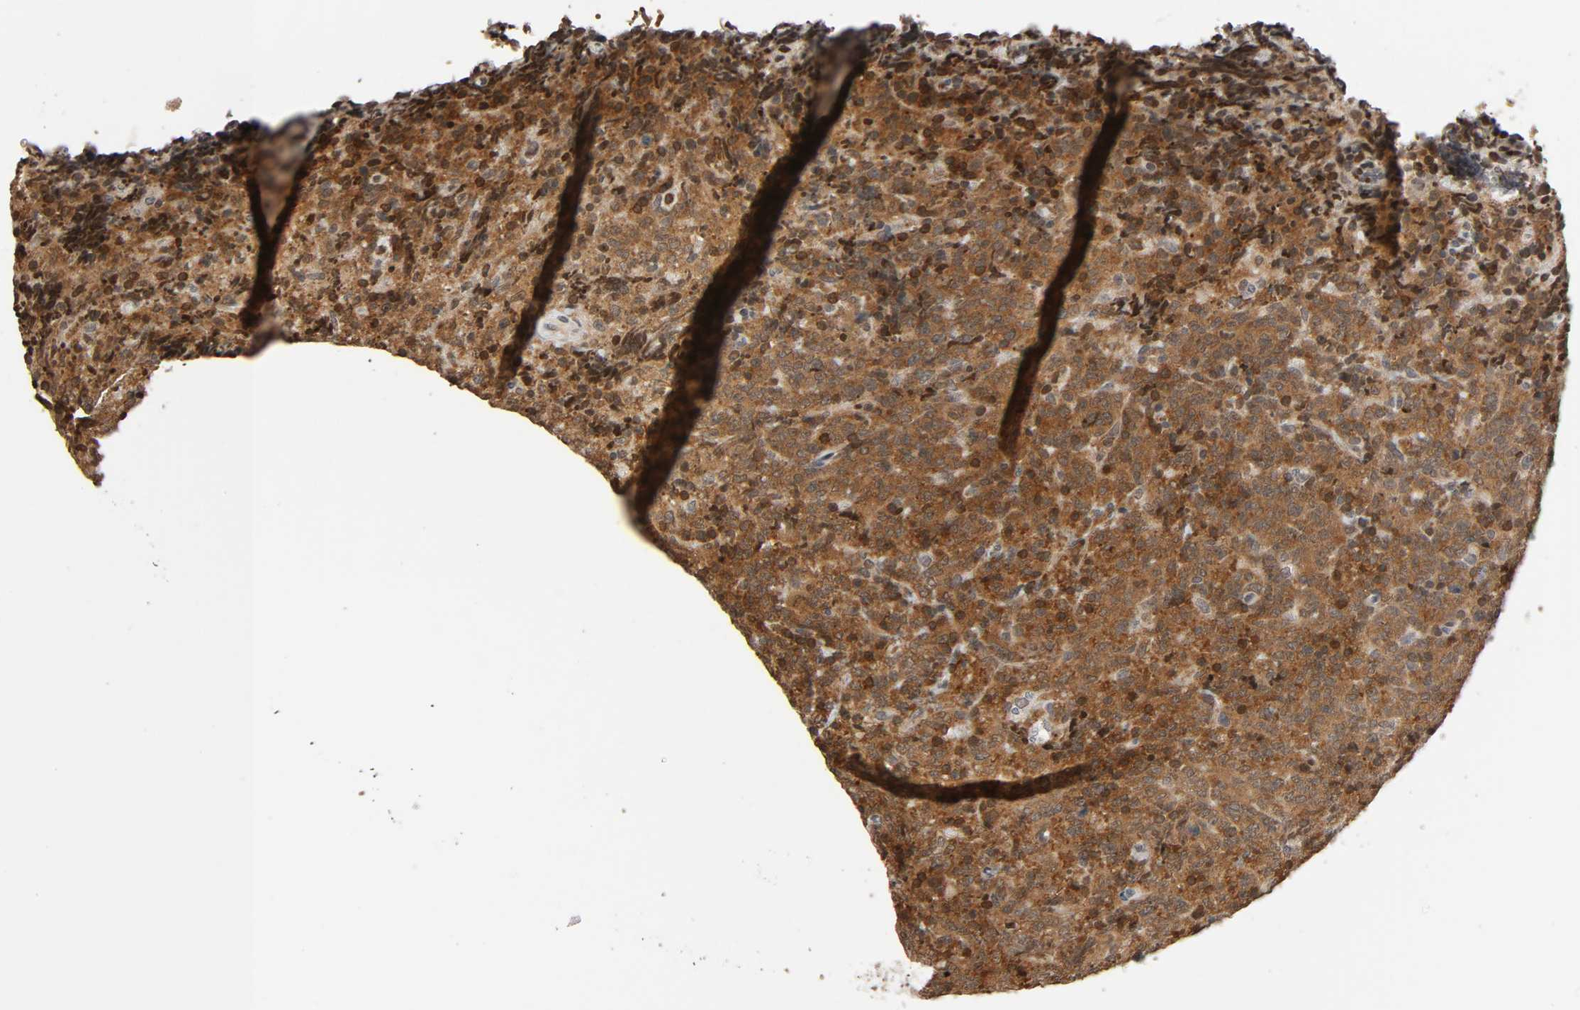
{"staining": {"intensity": "strong", "quantity": ">75%", "location": "cytoplasmic/membranous"}, "tissue": "lymphoma", "cell_type": "Tumor cells", "image_type": "cancer", "snomed": [{"axis": "morphology", "description": "Malignant lymphoma, non-Hodgkin's type, High grade"}, {"axis": "topography", "description": "Tonsil"}], "caption": "Protein expression by immunohistochemistry (IHC) shows strong cytoplasmic/membranous expression in approximately >75% of tumor cells in high-grade malignant lymphoma, non-Hodgkin's type.", "gene": "STK4", "patient": {"sex": "female", "age": 36}}